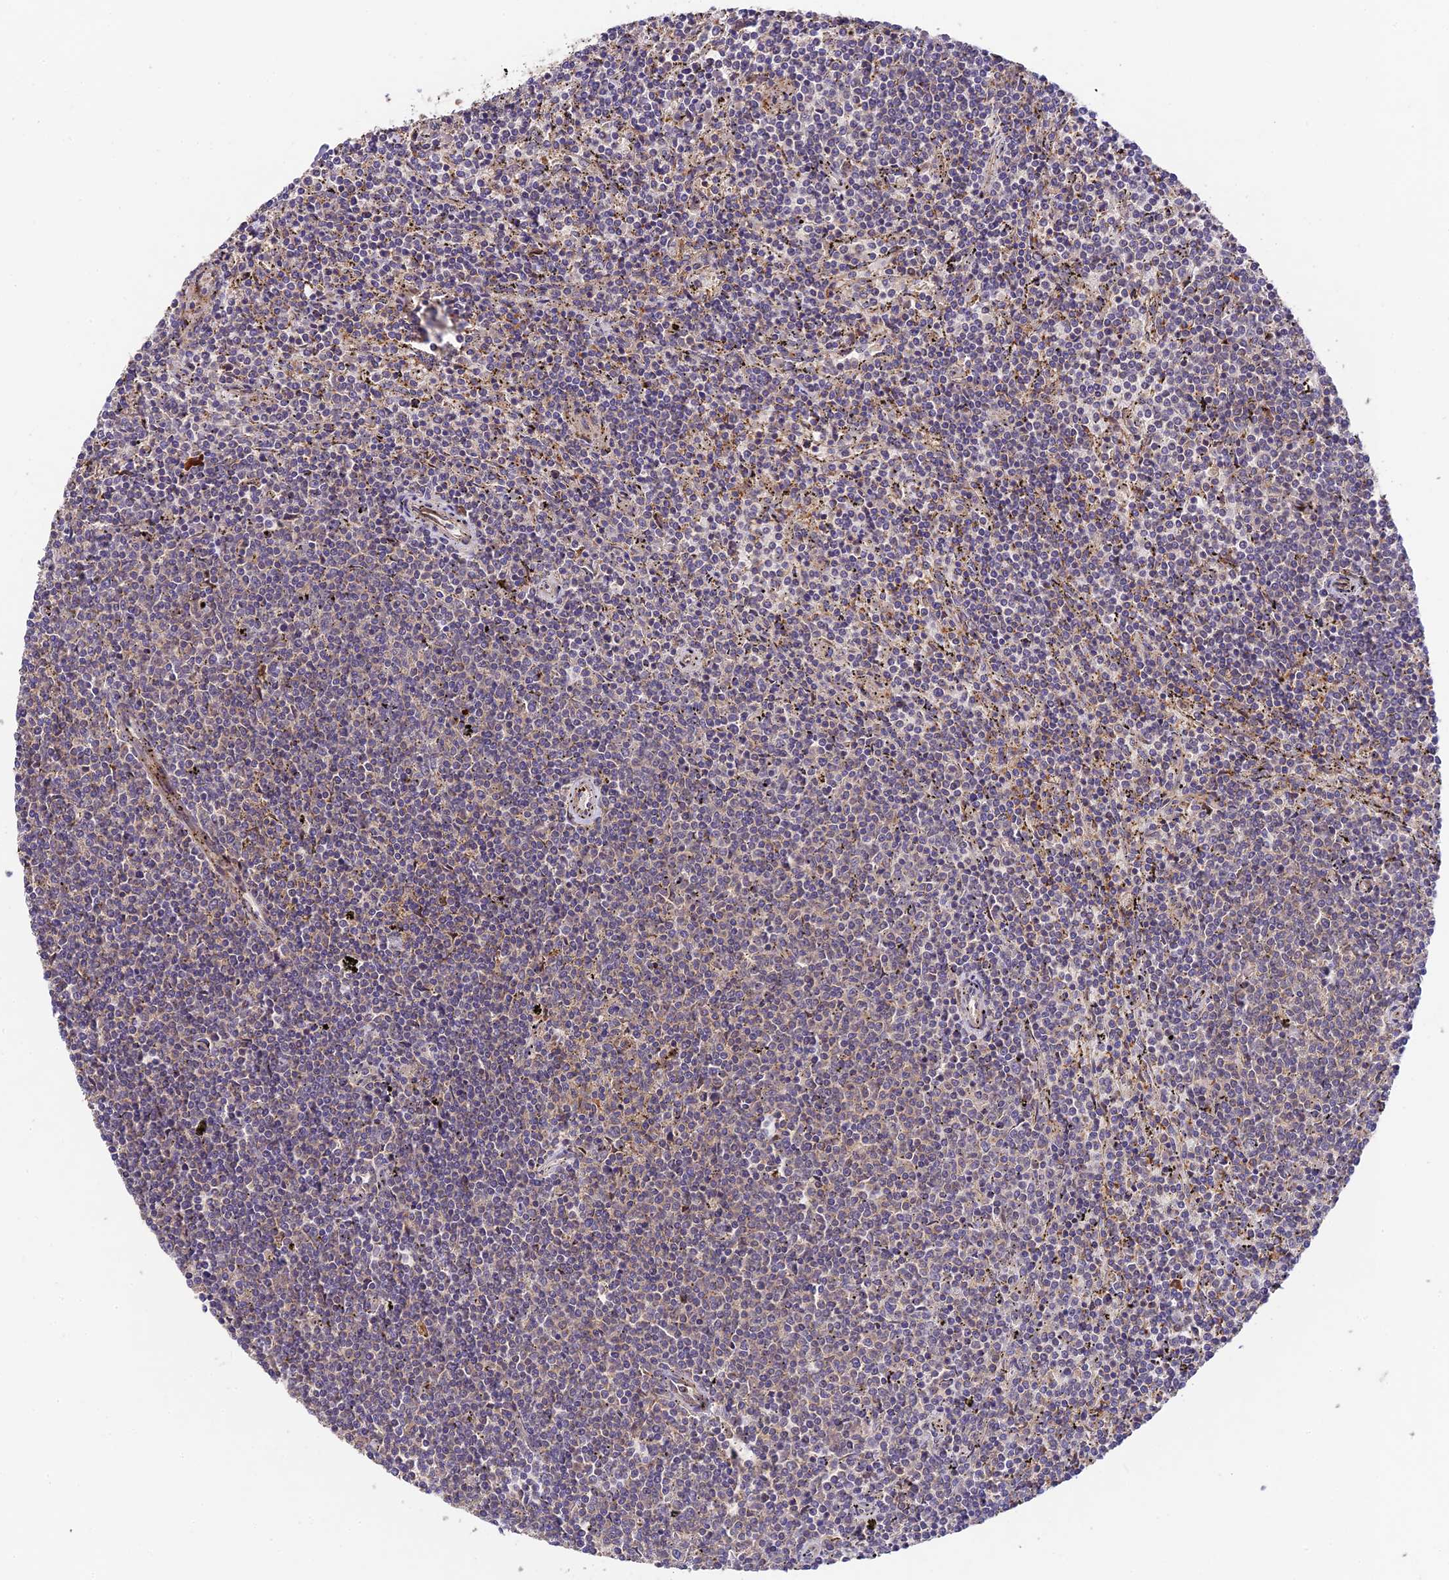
{"staining": {"intensity": "negative", "quantity": "none", "location": "none"}, "tissue": "lymphoma", "cell_type": "Tumor cells", "image_type": "cancer", "snomed": [{"axis": "morphology", "description": "Malignant lymphoma, non-Hodgkin's type, Low grade"}, {"axis": "topography", "description": "Spleen"}], "caption": "DAB (3,3'-diaminobenzidine) immunohistochemical staining of human malignant lymphoma, non-Hodgkin's type (low-grade) exhibits no significant positivity in tumor cells.", "gene": "C3orf20", "patient": {"sex": "female", "age": 50}}